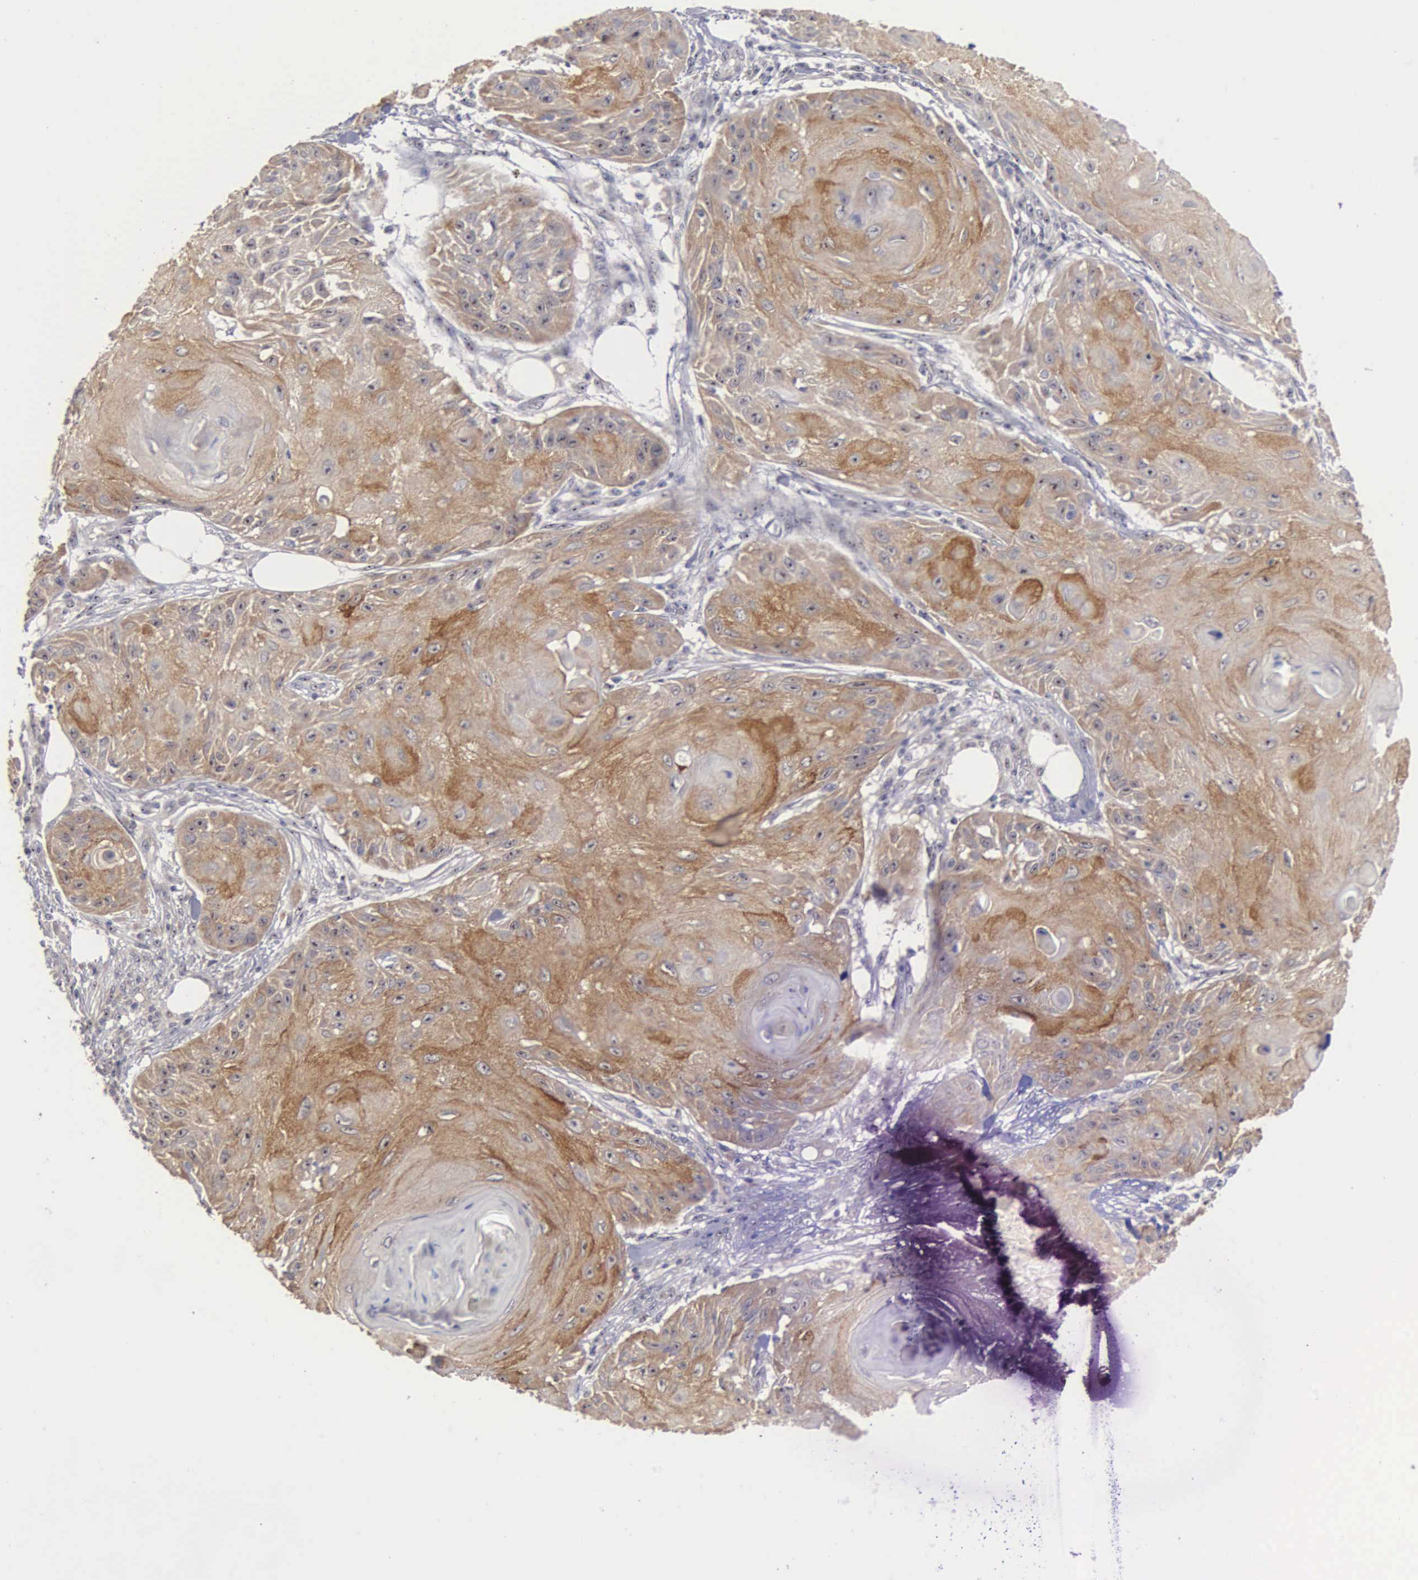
{"staining": {"intensity": "moderate", "quantity": ">75%", "location": "cytoplasmic/membranous,nuclear"}, "tissue": "skin cancer", "cell_type": "Tumor cells", "image_type": "cancer", "snomed": [{"axis": "morphology", "description": "Squamous cell carcinoma, NOS"}, {"axis": "topography", "description": "Skin"}], "caption": "A medium amount of moderate cytoplasmic/membranous and nuclear staining is seen in approximately >75% of tumor cells in squamous cell carcinoma (skin) tissue.", "gene": "AMN", "patient": {"sex": "female", "age": 88}}